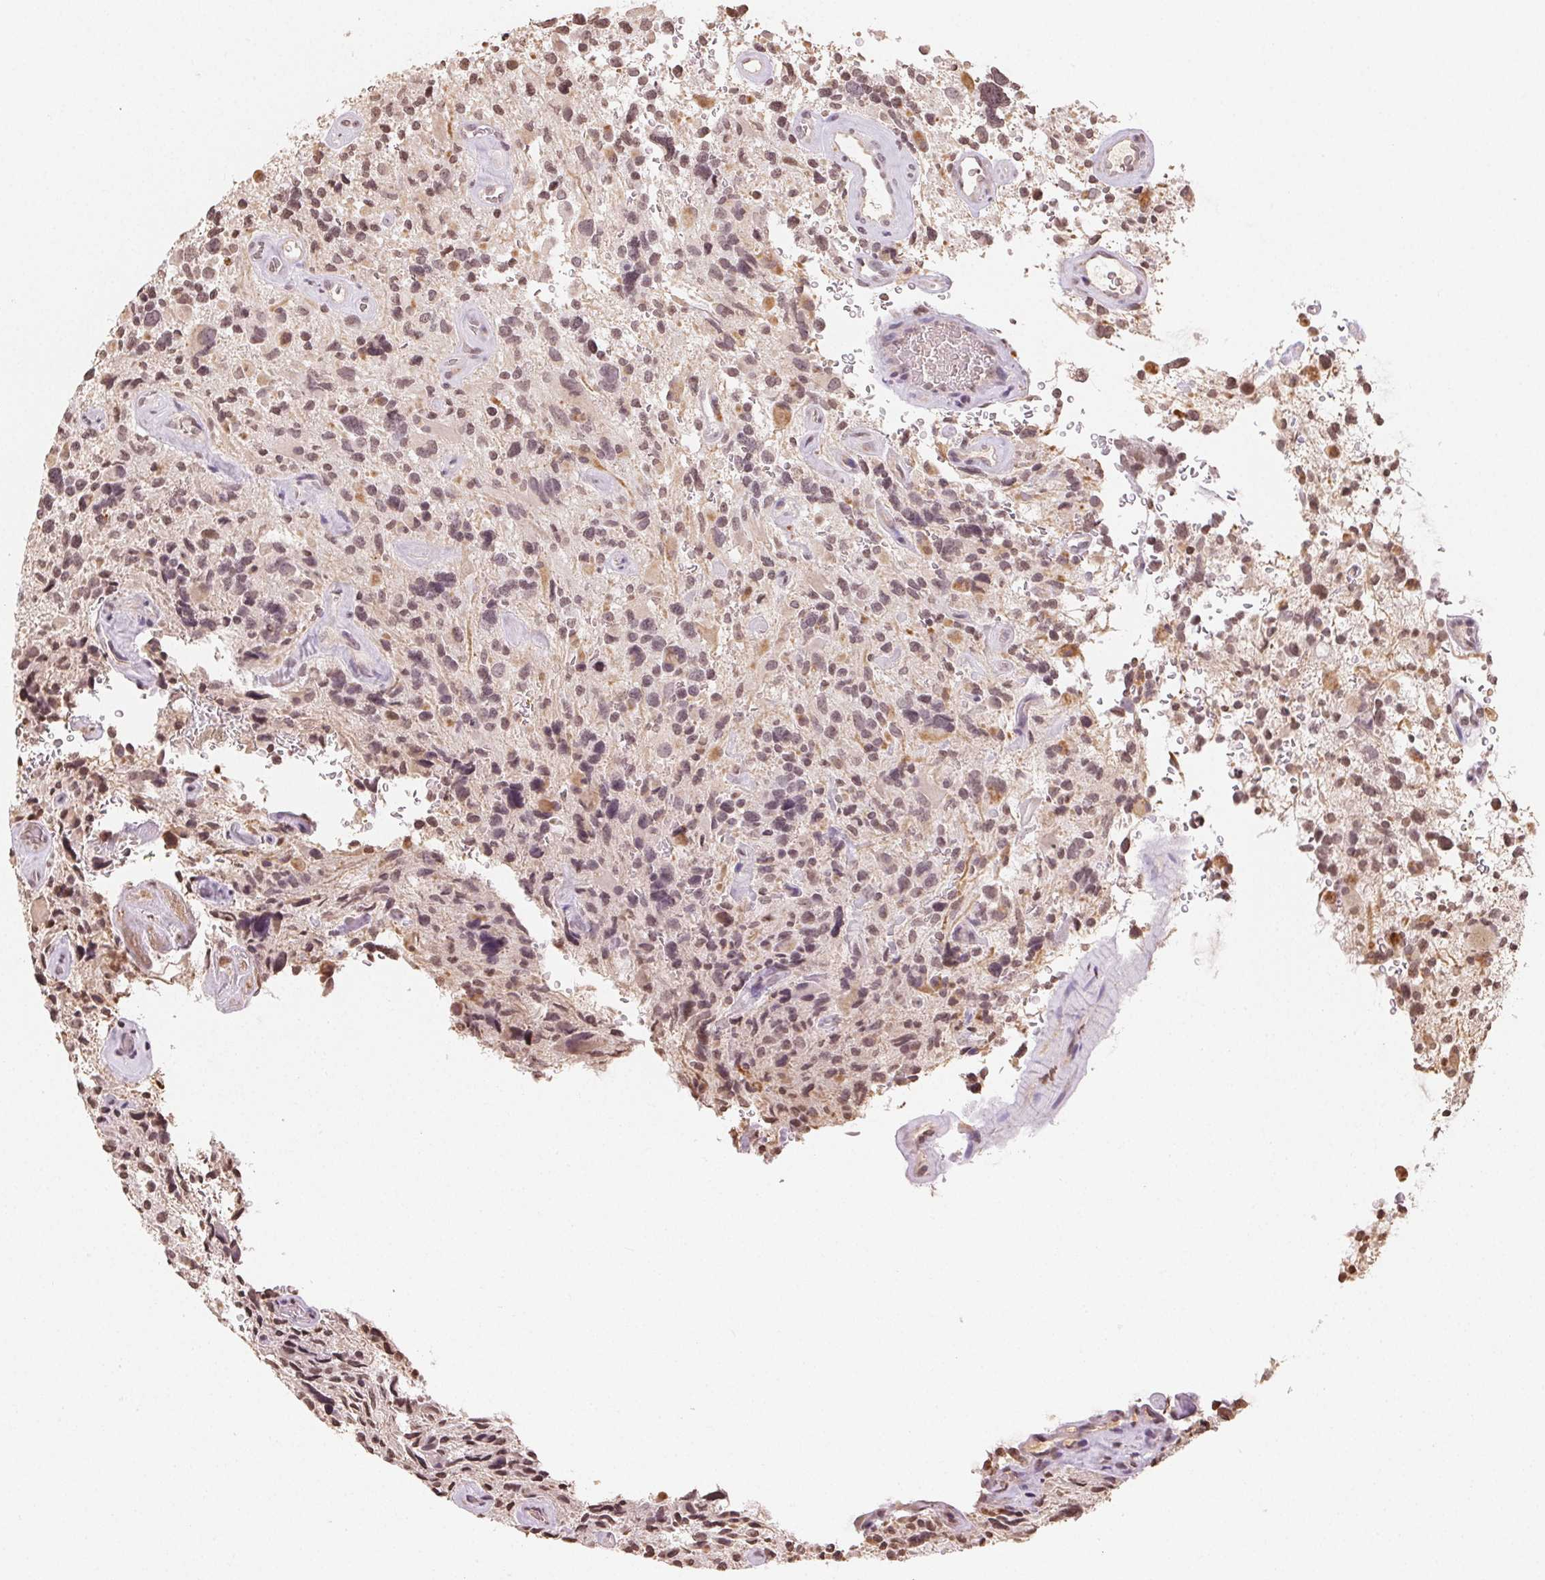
{"staining": {"intensity": "weak", "quantity": "25%-75%", "location": "nuclear"}, "tissue": "glioma", "cell_type": "Tumor cells", "image_type": "cancer", "snomed": [{"axis": "morphology", "description": "Glioma, malignant, High grade"}, {"axis": "topography", "description": "Brain"}], "caption": "Immunohistochemical staining of malignant glioma (high-grade) shows low levels of weak nuclear protein expression in about 25%-75% of tumor cells.", "gene": "TBP", "patient": {"sex": "male", "age": 49}}